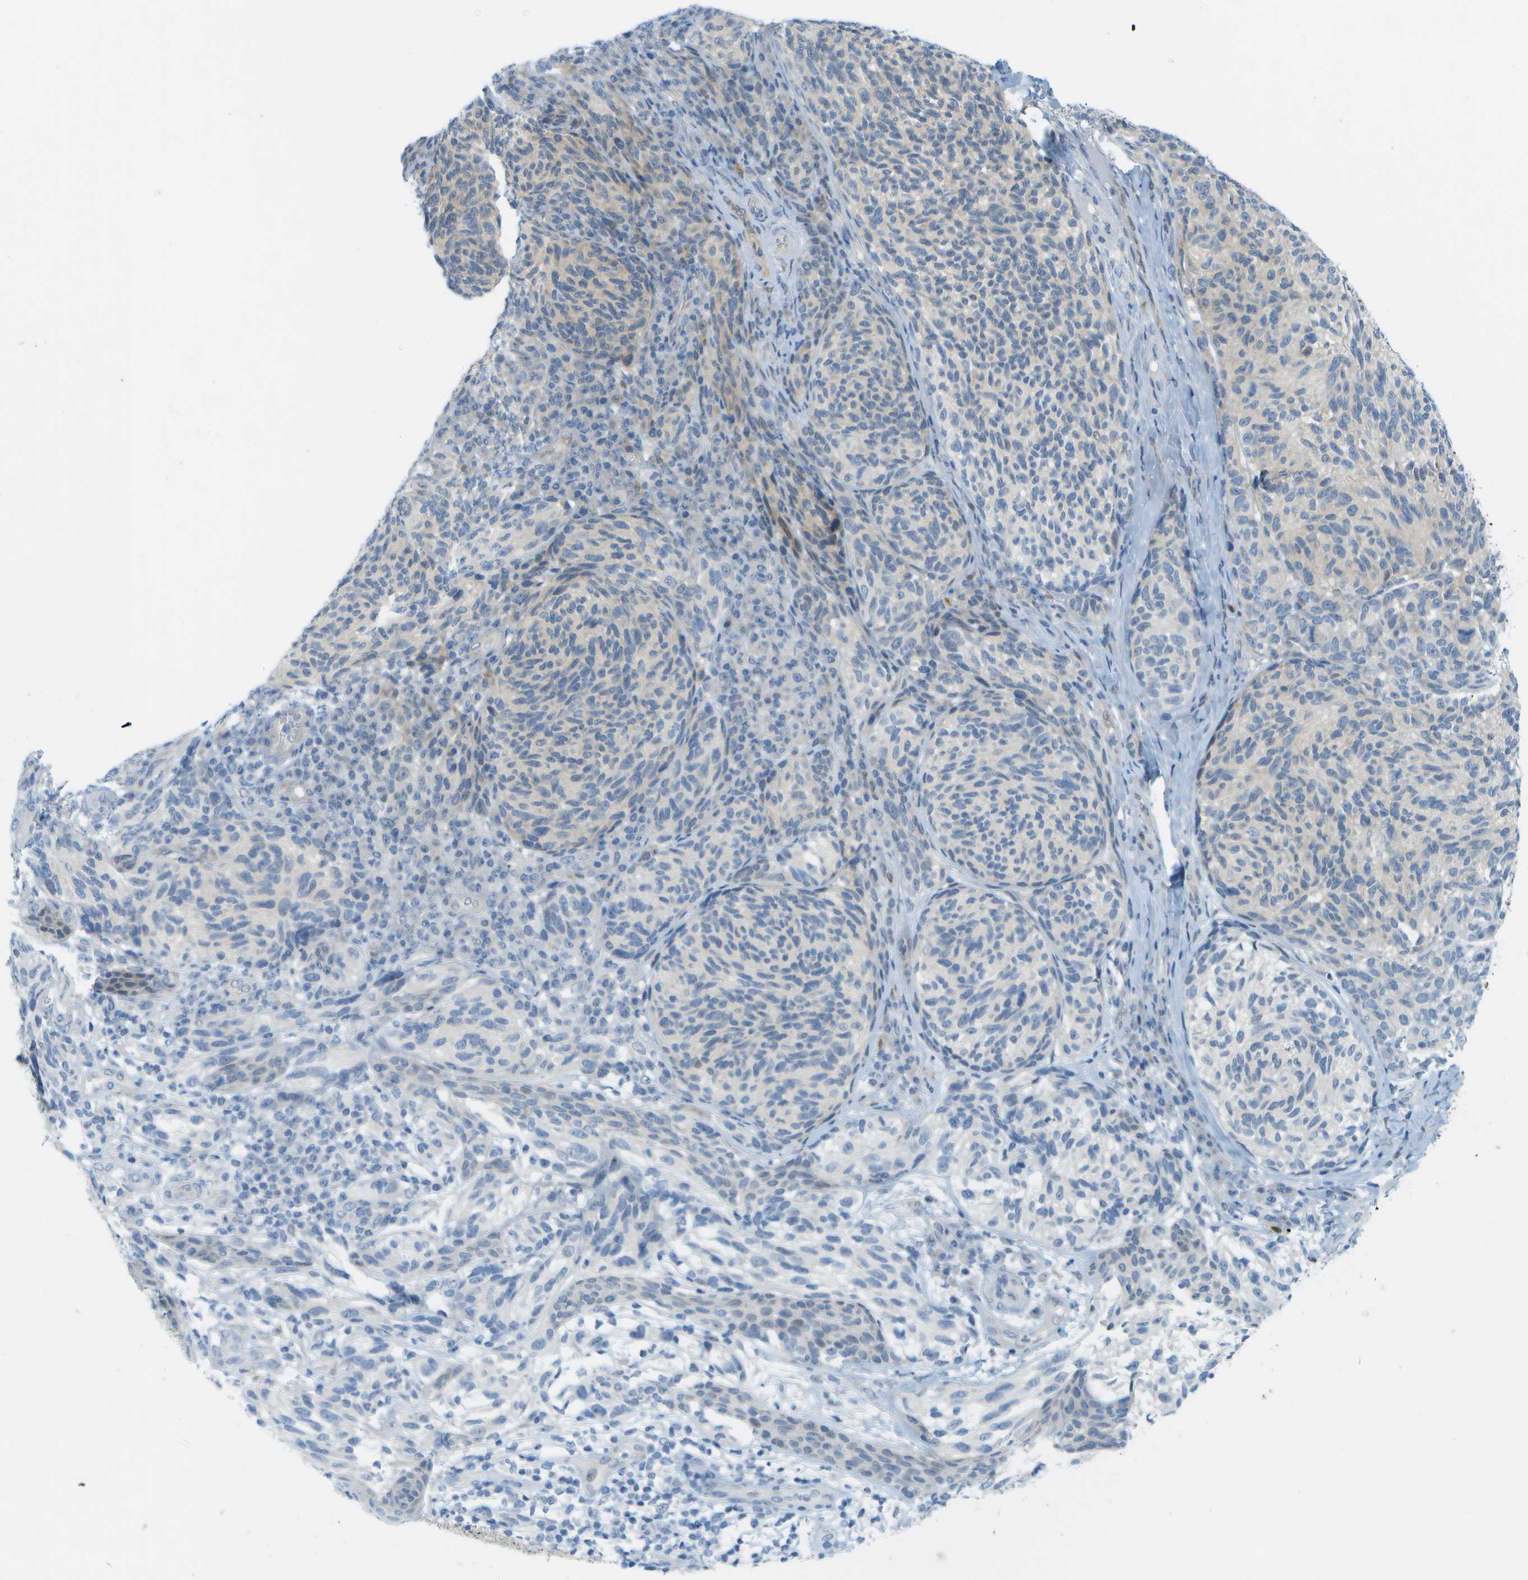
{"staining": {"intensity": "negative", "quantity": "none", "location": "none"}, "tissue": "melanoma", "cell_type": "Tumor cells", "image_type": "cancer", "snomed": [{"axis": "morphology", "description": "Malignant melanoma, NOS"}, {"axis": "topography", "description": "Skin"}], "caption": "Immunohistochemistry image of human malignant melanoma stained for a protein (brown), which shows no staining in tumor cells. (DAB IHC visualized using brightfield microscopy, high magnification).", "gene": "CUL9", "patient": {"sex": "female", "age": 73}}